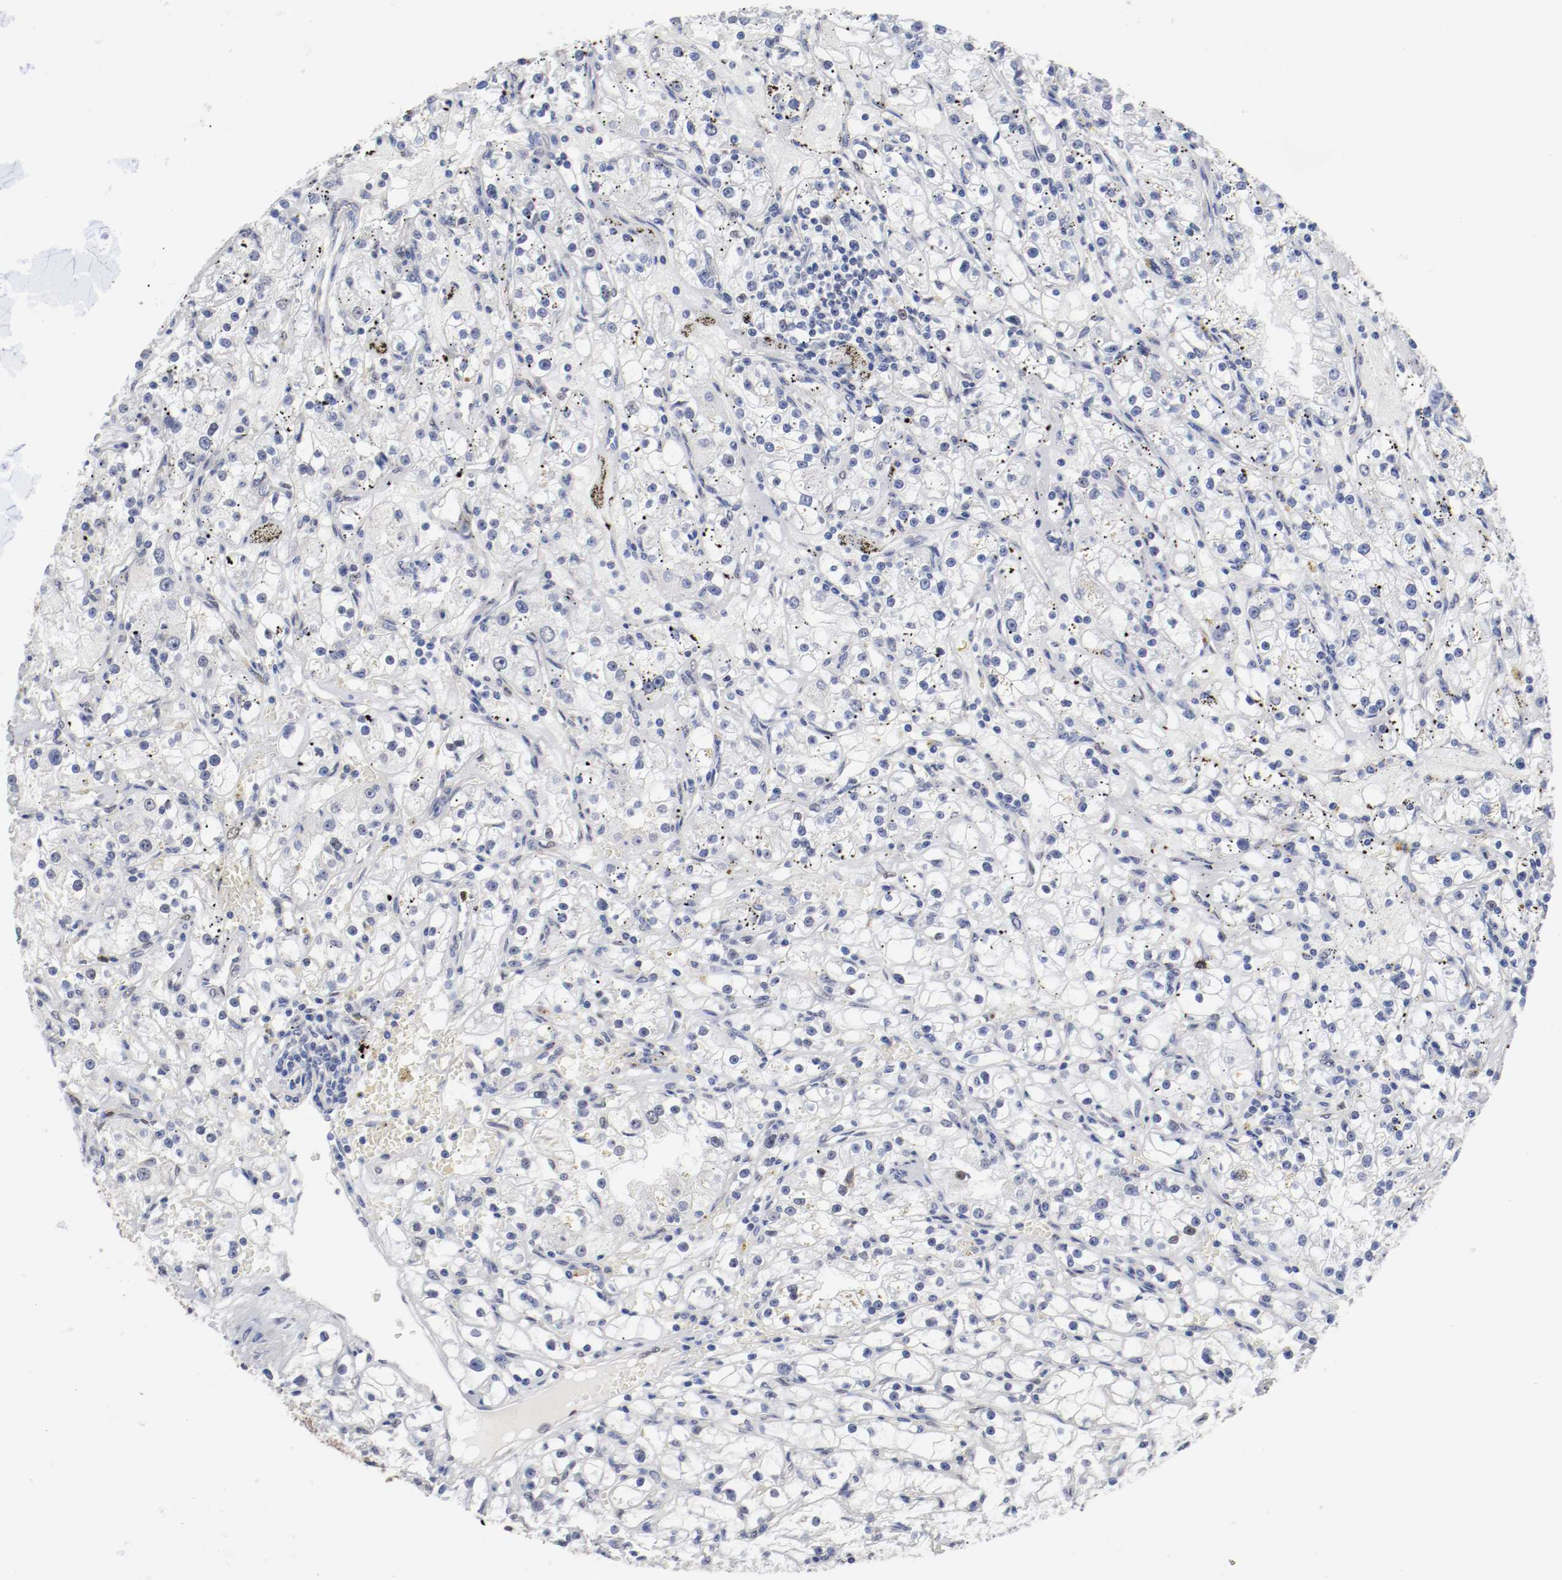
{"staining": {"intensity": "negative", "quantity": "none", "location": "none"}, "tissue": "renal cancer", "cell_type": "Tumor cells", "image_type": "cancer", "snomed": [{"axis": "morphology", "description": "Adenocarcinoma, NOS"}, {"axis": "topography", "description": "Kidney"}], "caption": "Immunohistochemistry (IHC) micrograph of human renal cancer stained for a protein (brown), which demonstrates no expression in tumor cells.", "gene": "FOSL2", "patient": {"sex": "male", "age": 56}}